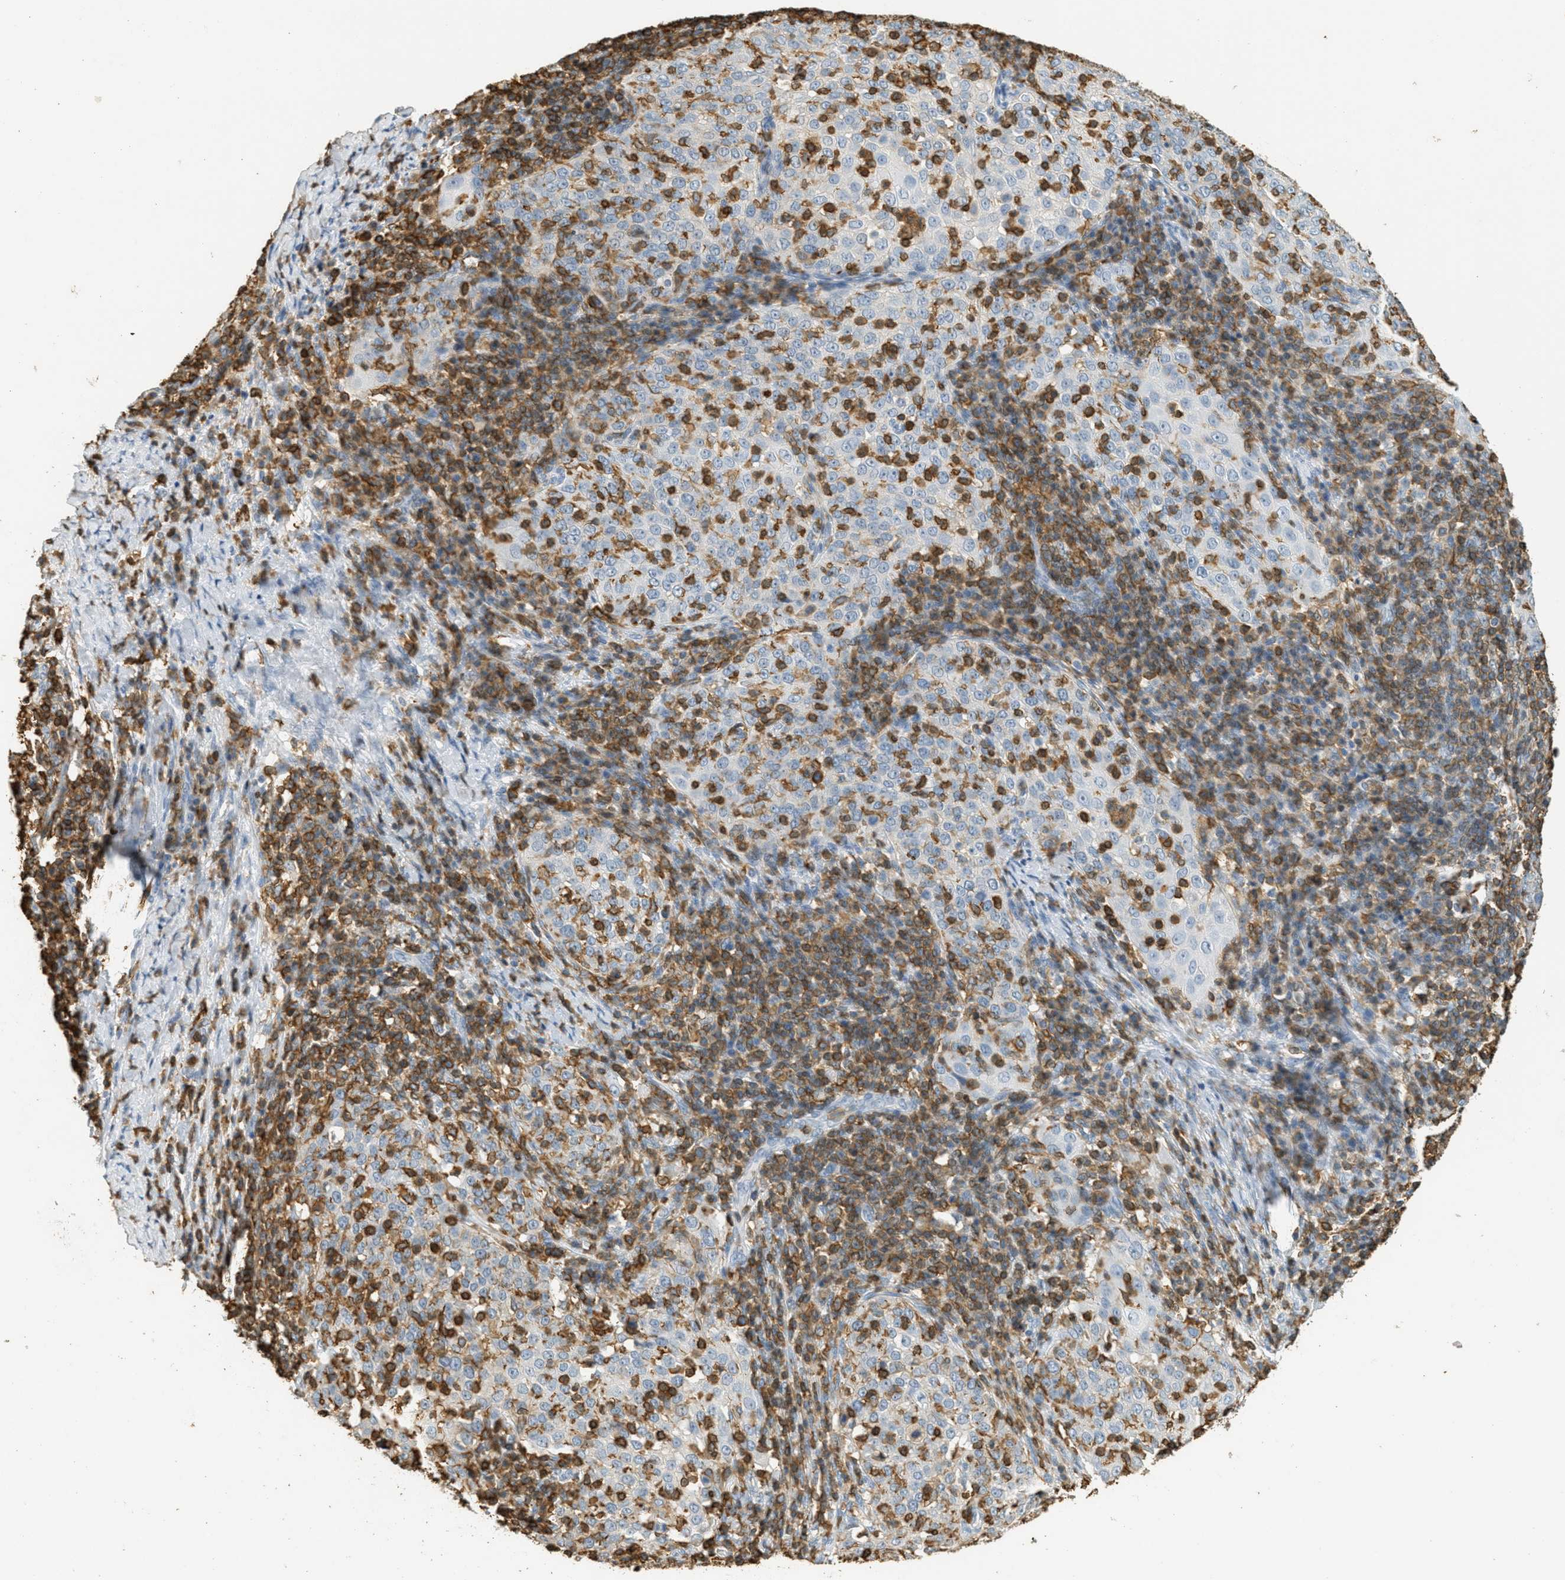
{"staining": {"intensity": "negative", "quantity": "none", "location": "none"}, "tissue": "cervical cancer", "cell_type": "Tumor cells", "image_type": "cancer", "snomed": [{"axis": "morphology", "description": "Squamous cell carcinoma, NOS"}, {"axis": "topography", "description": "Cervix"}], "caption": "DAB (3,3'-diaminobenzidine) immunohistochemical staining of cervical cancer shows no significant expression in tumor cells.", "gene": "LSP1", "patient": {"sex": "female", "age": 51}}